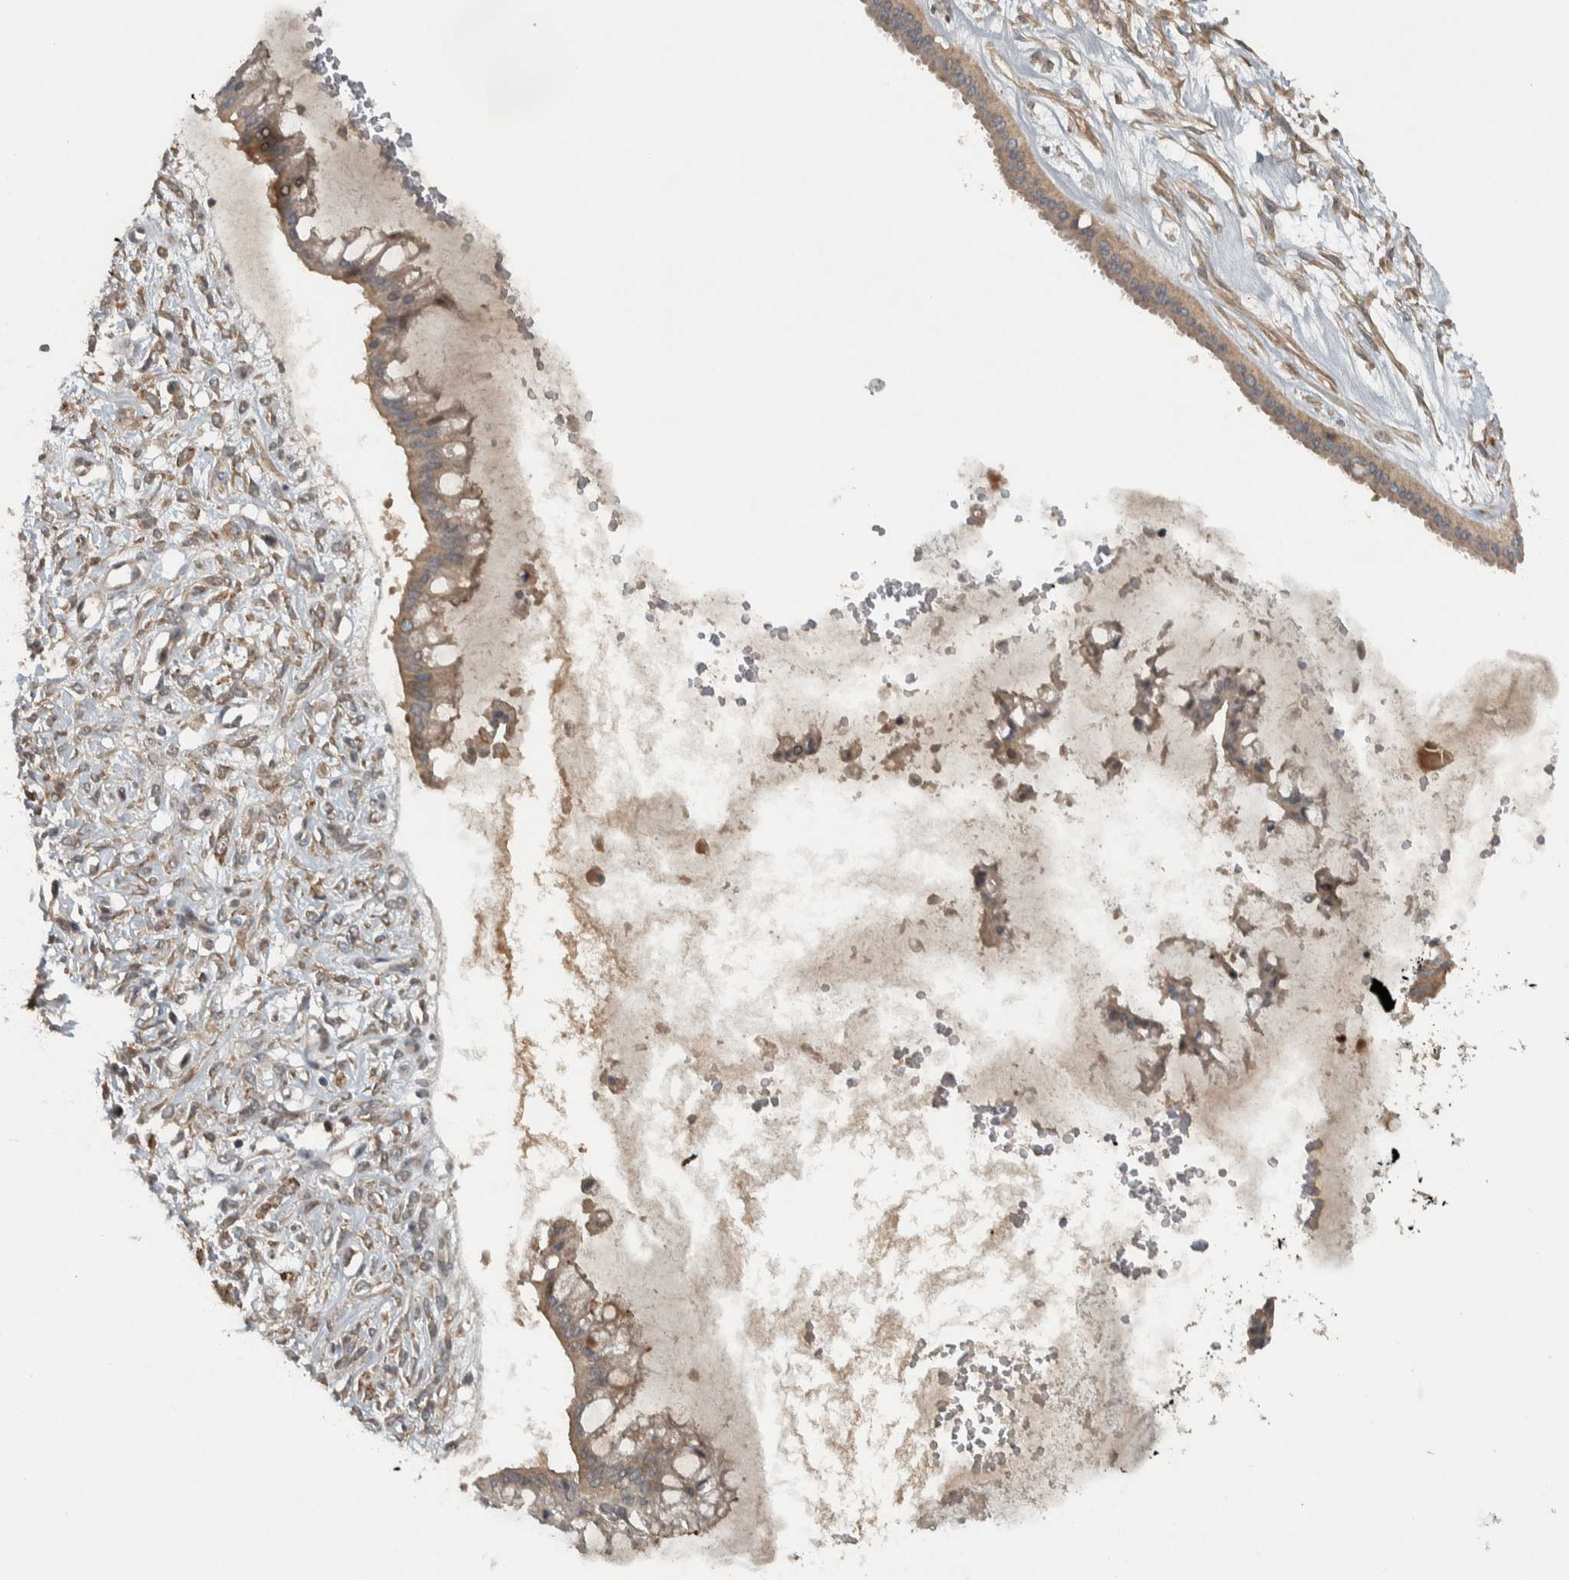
{"staining": {"intensity": "moderate", "quantity": ">75%", "location": "cytoplasmic/membranous"}, "tissue": "ovarian cancer", "cell_type": "Tumor cells", "image_type": "cancer", "snomed": [{"axis": "morphology", "description": "Cystadenocarcinoma, mucinous, NOS"}, {"axis": "topography", "description": "Ovary"}], "caption": "This photomicrograph demonstrates ovarian cancer stained with immunohistochemistry to label a protein in brown. The cytoplasmic/membranous of tumor cells show moderate positivity for the protein. Nuclei are counter-stained blue.", "gene": "KIFAP3", "patient": {"sex": "female", "age": 73}}